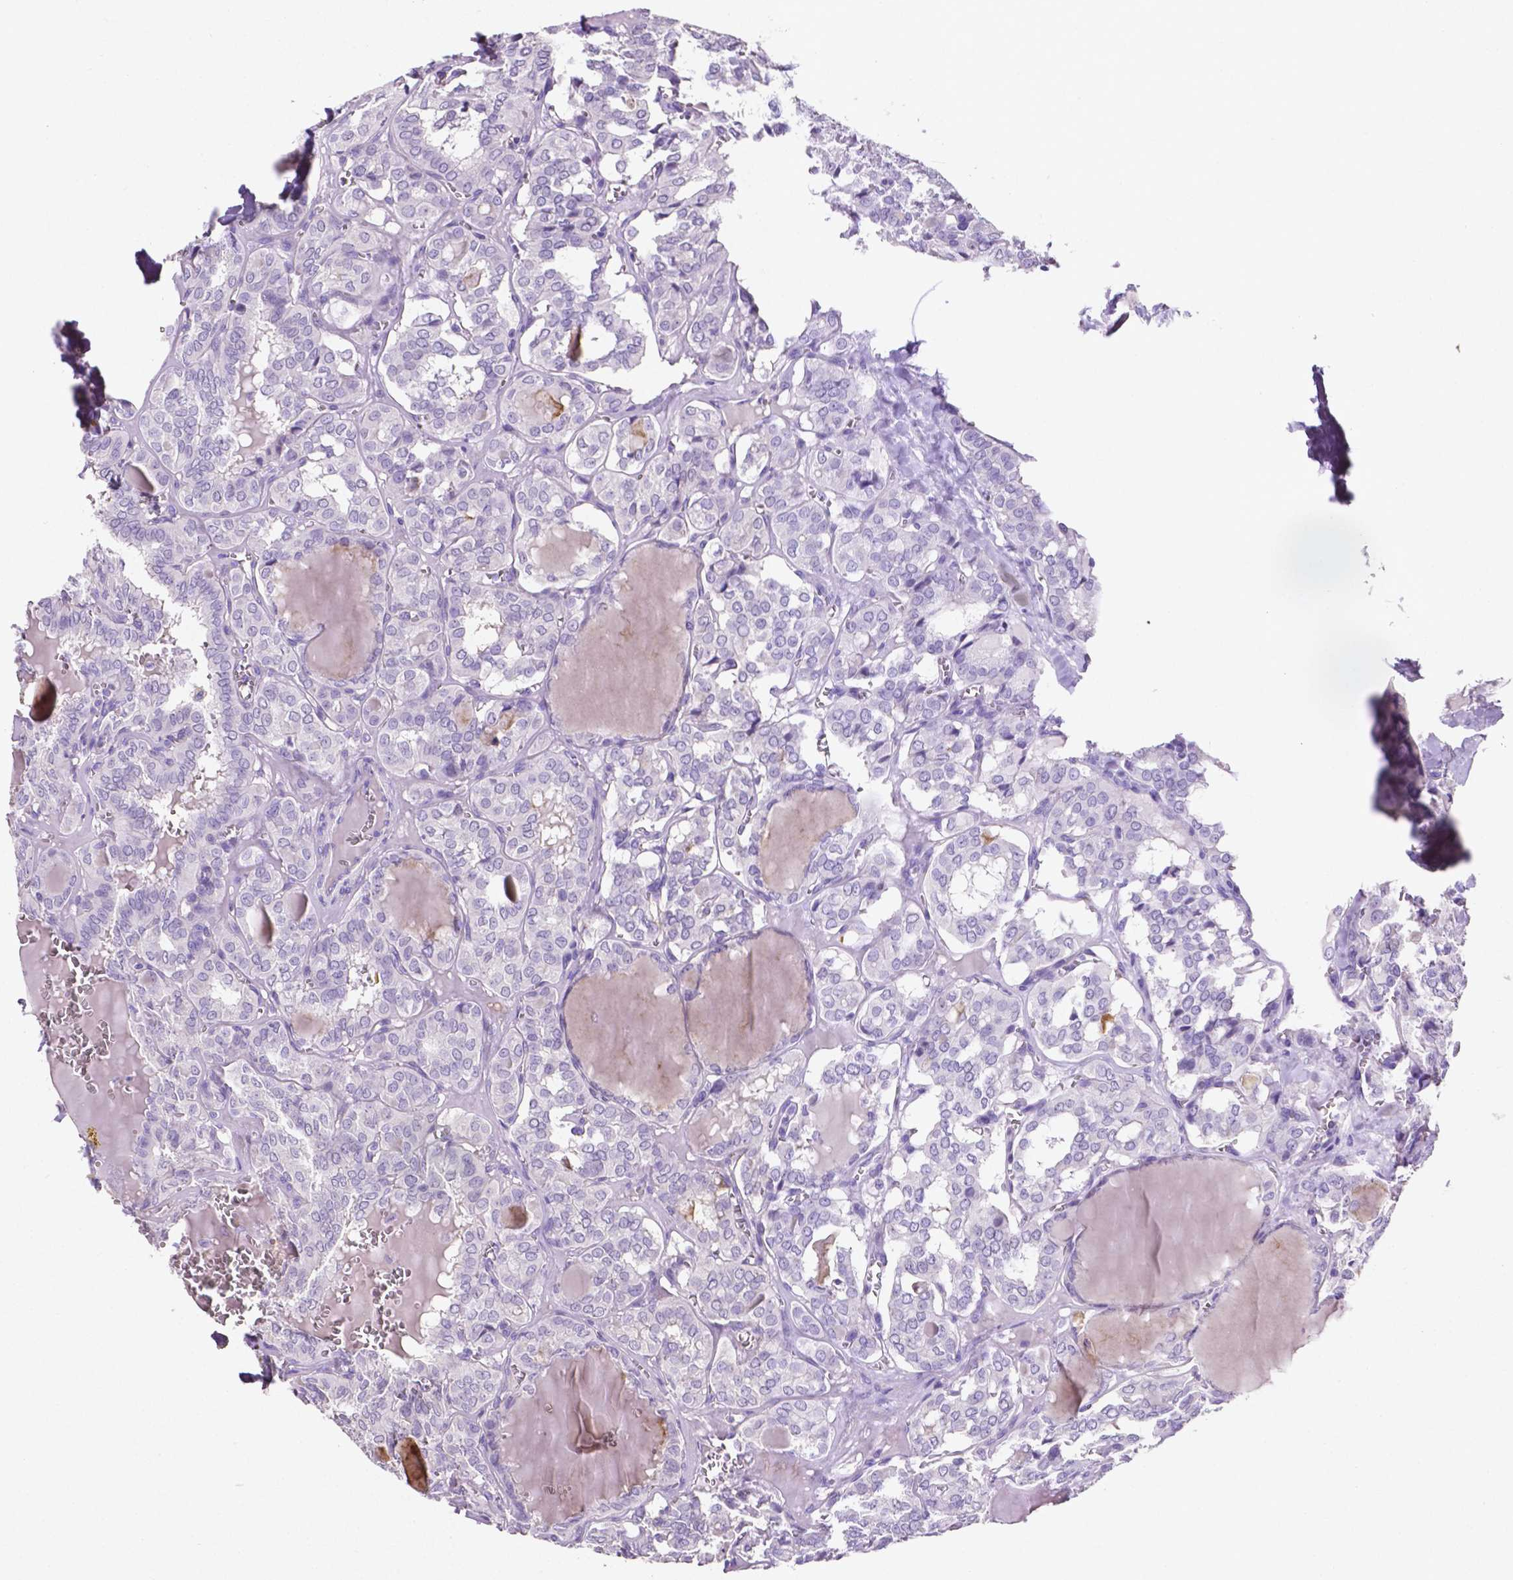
{"staining": {"intensity": "negative", "quantity": "none", "location": "none"}, "tissue": "thyroid cancer", "cell_type": "Tumor cells", "image_type": "cancer", "snomed": [{"axis": "morphology", "description": "Papillary adenocarcinoma, NOS"}, {"axis": "topography", "description": "Thyroid gland"}], "caption": "The IHC image has no significant positivity in tumor cells of thyroid cancer tissue. (Brightfield microscopy of DAB immunohistochemistry at high magnification).", "gene": "SLC22A2", "patient": {"sex": "female", "age": 41}}